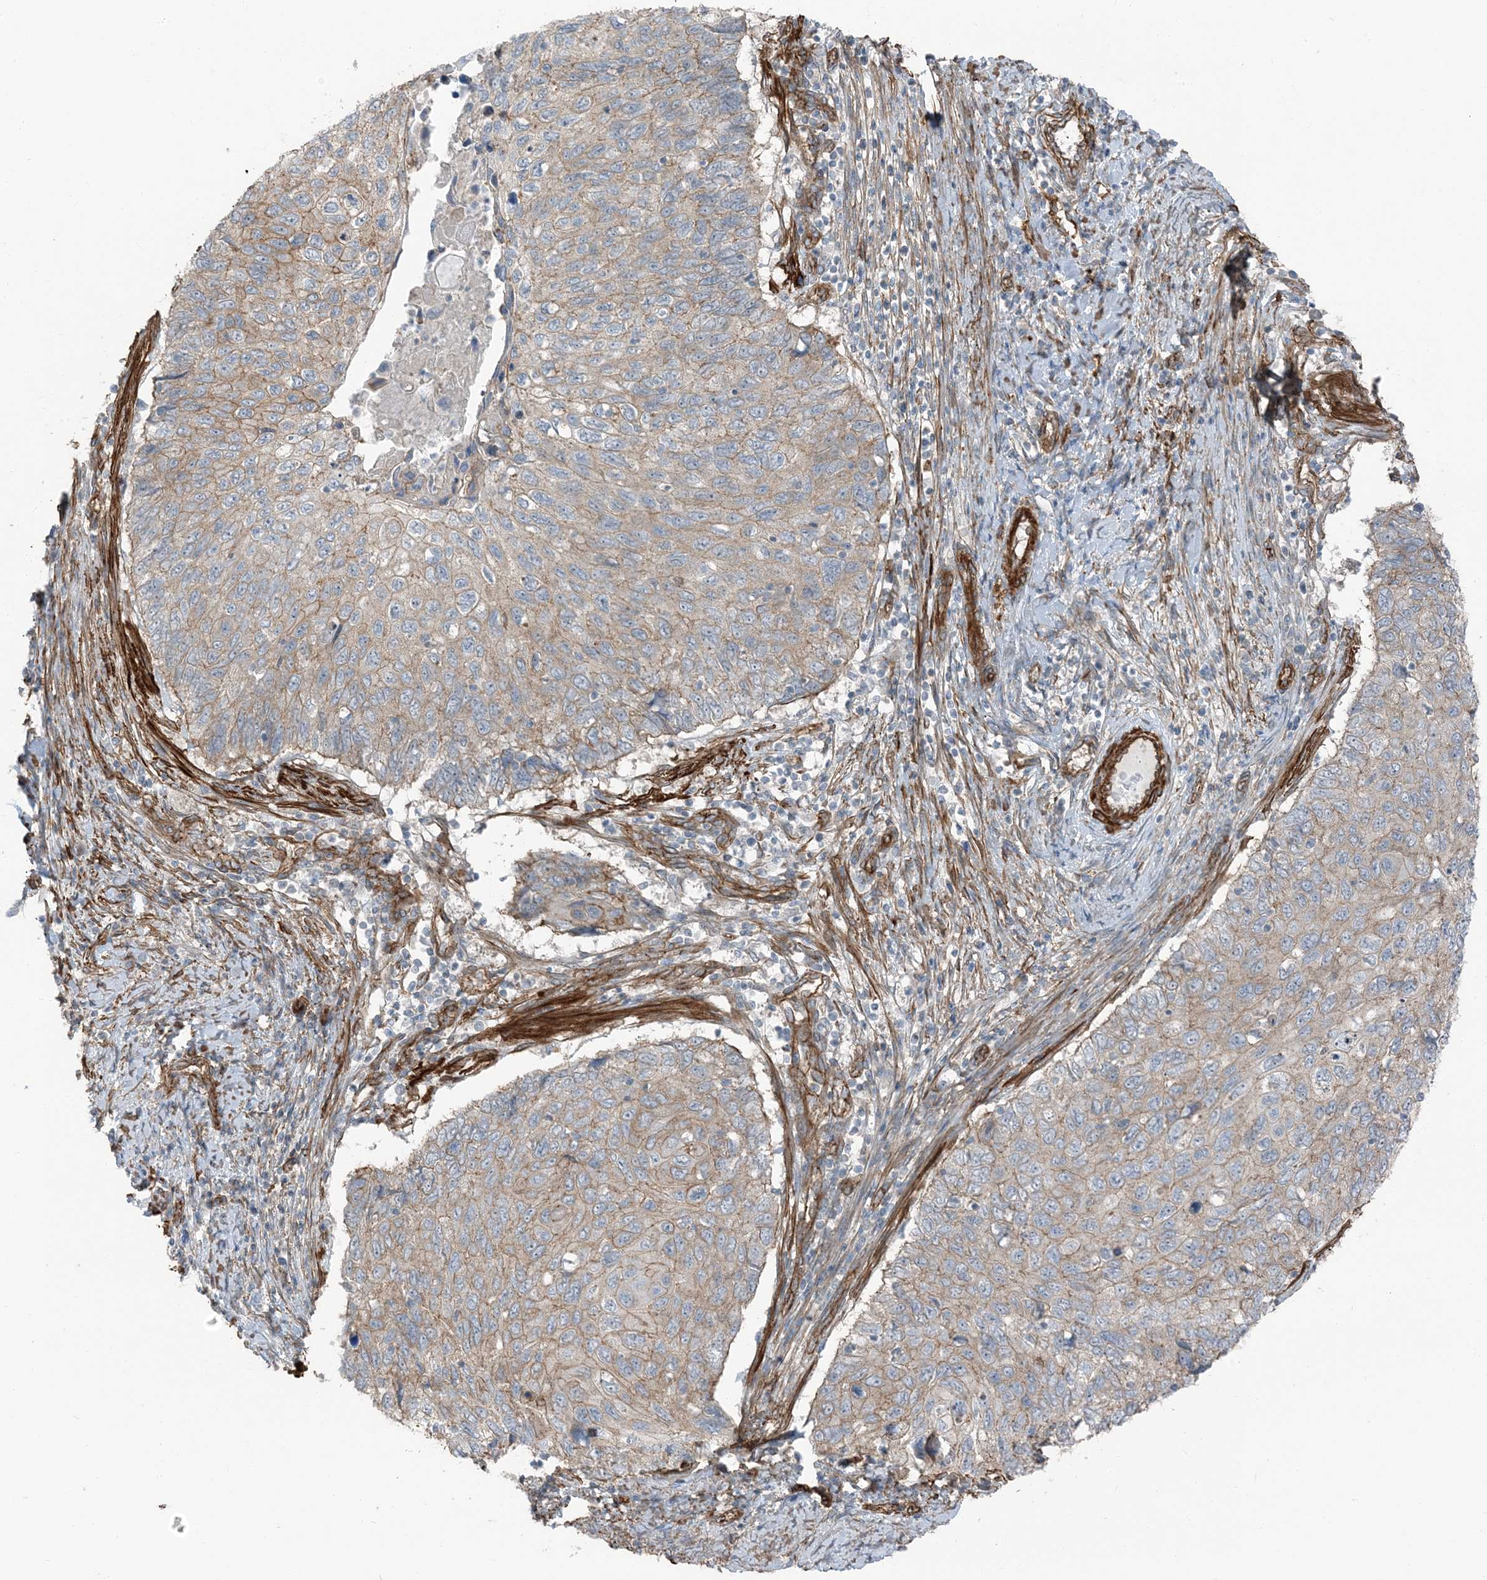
{"staining": {"intensity": "moderate", "quantity": "25%-75%", "location": "cytoplasmic/membranous"}, "tissue": "cervical cancer", "cell_type": "Tumor cells", "image_type": "cancer", "snomed": [{"axis": "morphology", "description": "Squamous cell carcinoma, NOS"}, {"axis": "topography", "description": "Cervix"}], "caption": "Approximately 25%-75% of tumor cells in human cervical squamous cell carcinoma reveal moderate cytoplasmic/membranous protein staining as visualized by brown immunohistochemical staining.", "gene": "ZFP90", "patient": {"sex": "female", "age": 70}}